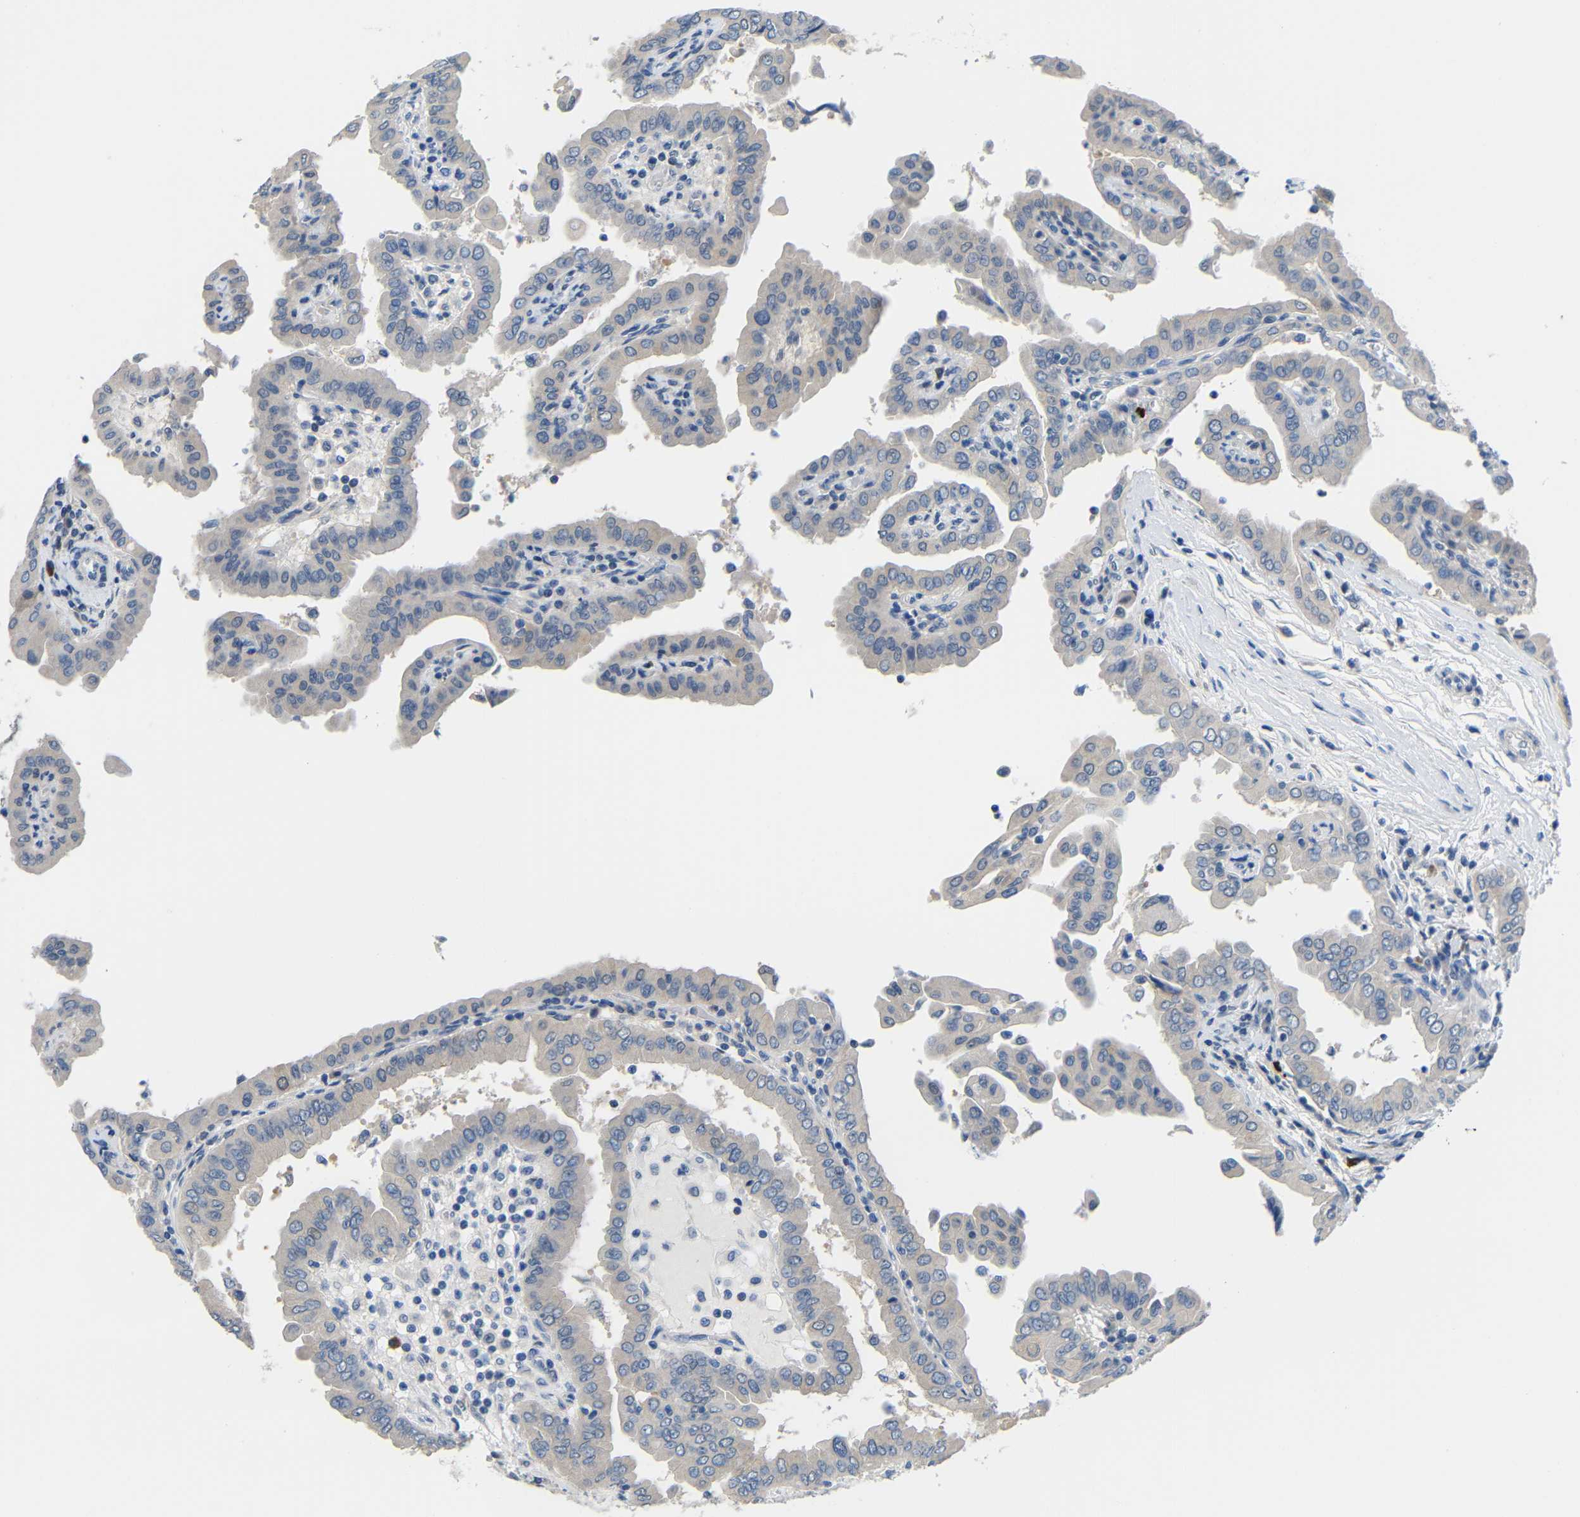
{"staining": {"intensity": "negative", "quantity": "none", "location": "none"}, "tissue": "thyroid cancer", "cell_type": "Tumor cells", "image_type": "cancer", "snomed": [{"axis": "morphology", "description": "Papillary adenocarcinoma, NOS"}, {"axis": "topography", "description": "Thyroid gland"}], "caption": "The image exhibits no significant expression in tumor cells of thyroid papillary adenocarcinoma. (DAB IHC, high magnification).", "gene": "NEGR1", "patient": {"sex": "male", "age": 33}}